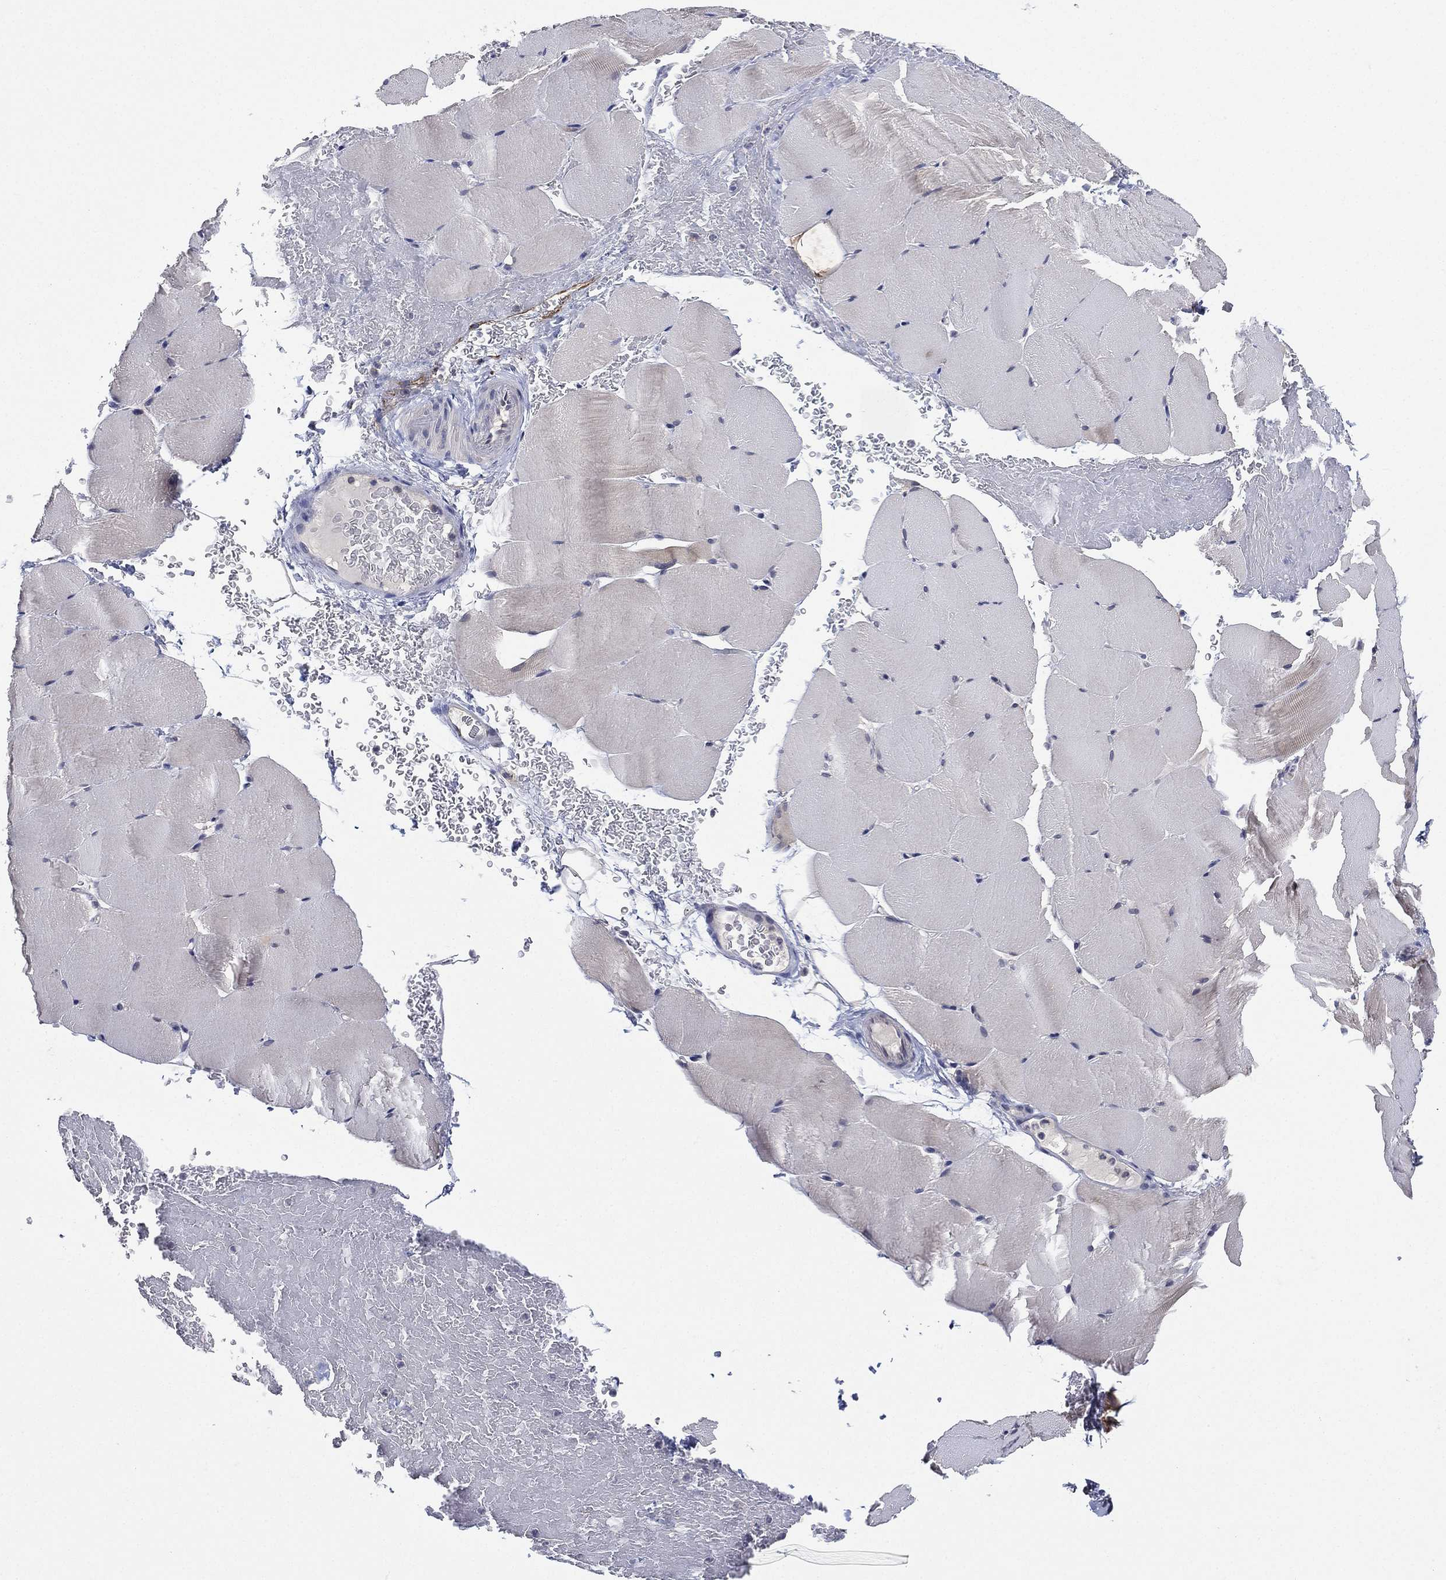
{"staining": {"intensity": "negative", "quantity": "none", "location": "none"}, "tissue": "skeletal muscle", "cell_type": "Myocytes", "image_type": "normal", "snomed": [{"axis": "morphology", "description": "Normal tissue, NOS"}, {"axis": "topography", "description": "Skeletal muscle"}], "caption": "A histopathology image of human skeletal muscle is negative for staining in myocytes. (DAB IHC with hematoxylin counter stain).", "gene": "MPP7", "patient": {"sex": "female", "age": 37}}